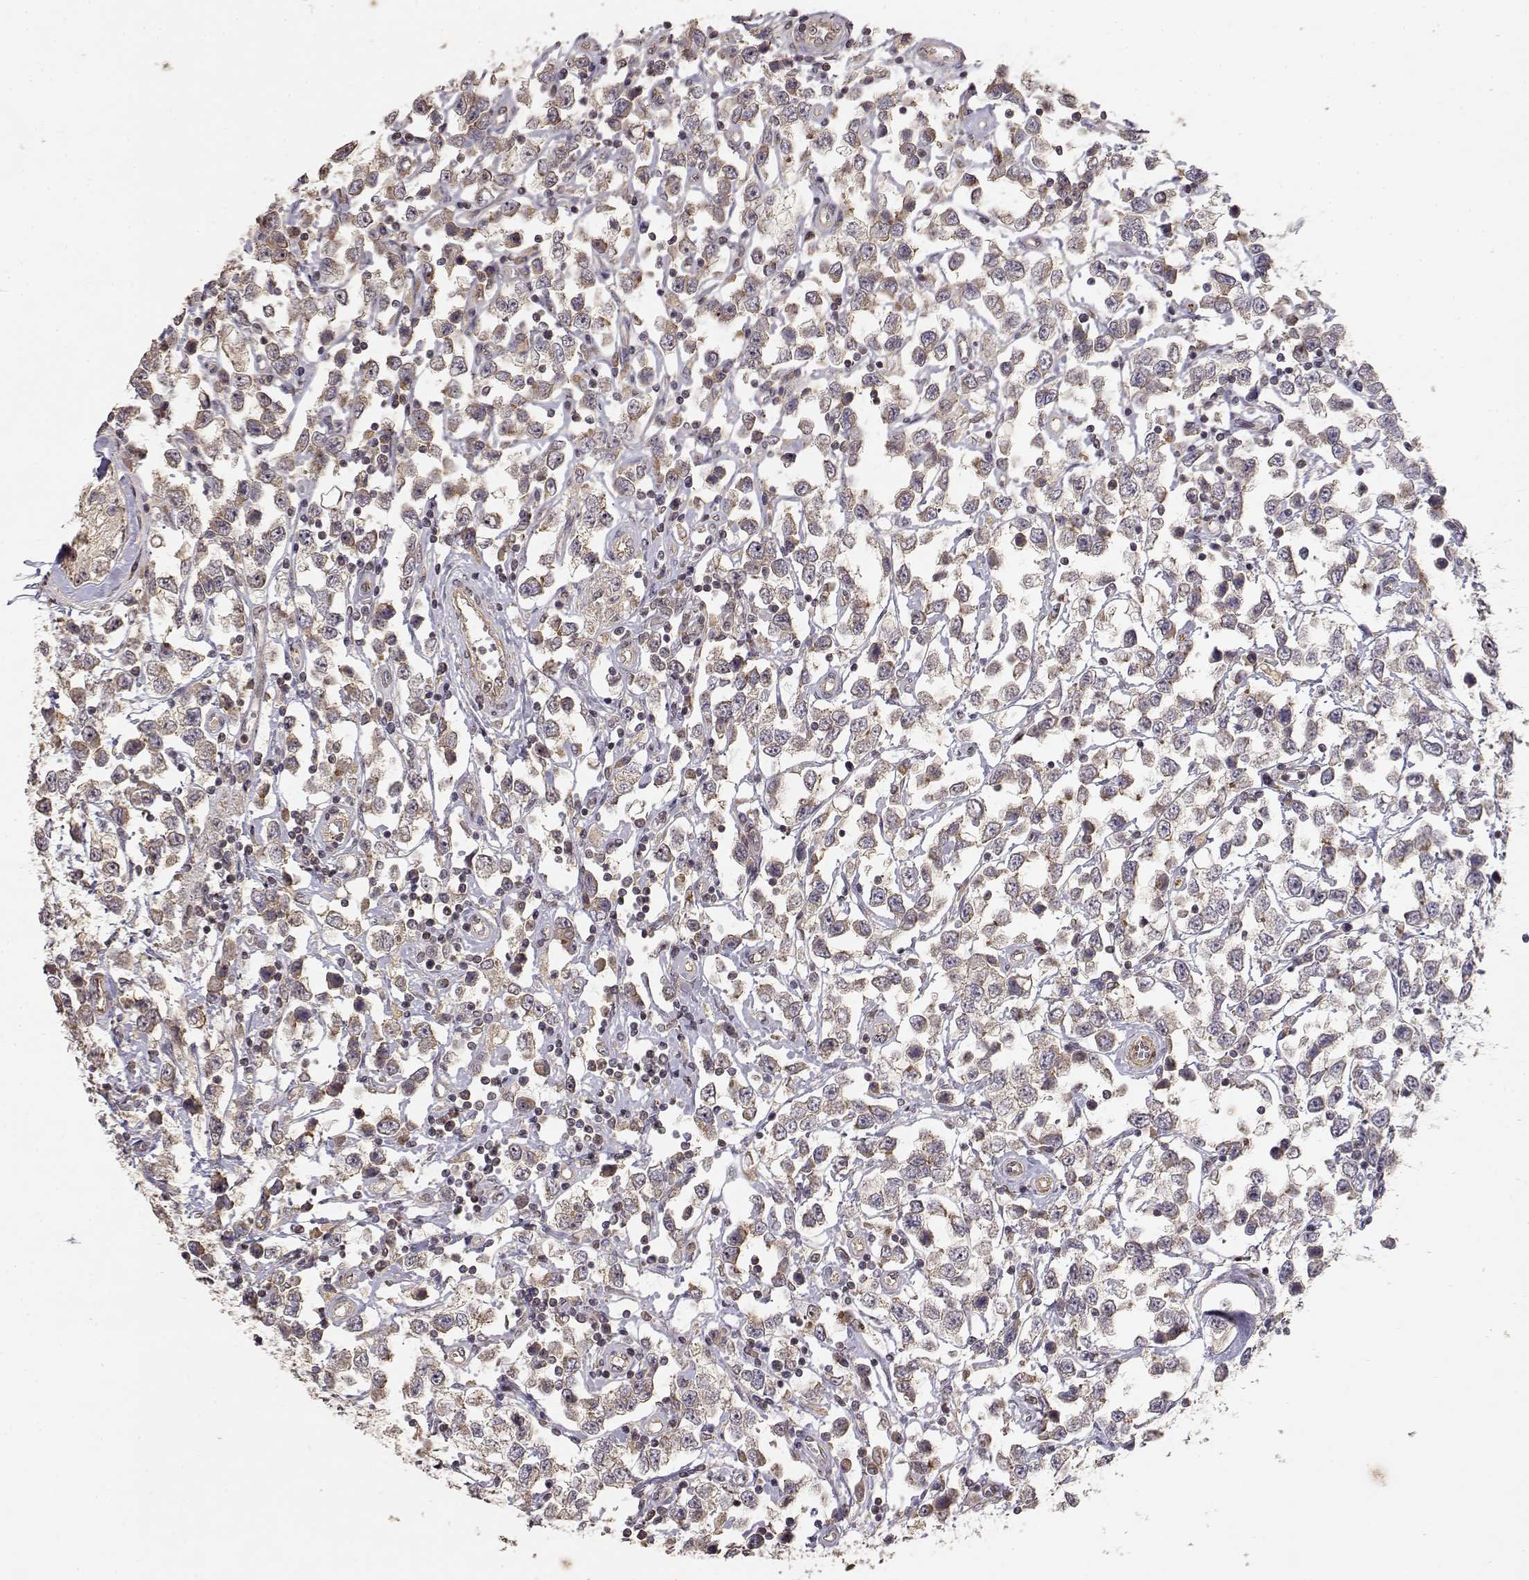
{"staining": {"intensity": "weak", "quantity": ">75%", "location": "cytoplasmic/membranous"}, "tissue": "testis cancer", "cell_type": "Tumor cells", "image_type": "cancer", "snomed": [{"axis": "morphology", "description": "Seminoma, NOS"}, {"axis": "topography", "description": "Testis"}], "caption": "An immunohistochemistry photomicrograph of tumor tissue is shown. Protein staining in brown shows weak cytoplasmic/membranous positivity in testis seminoma within tumor cells.", "gene": "PICK1", "patient": {"sex": "male", "age": 34}}